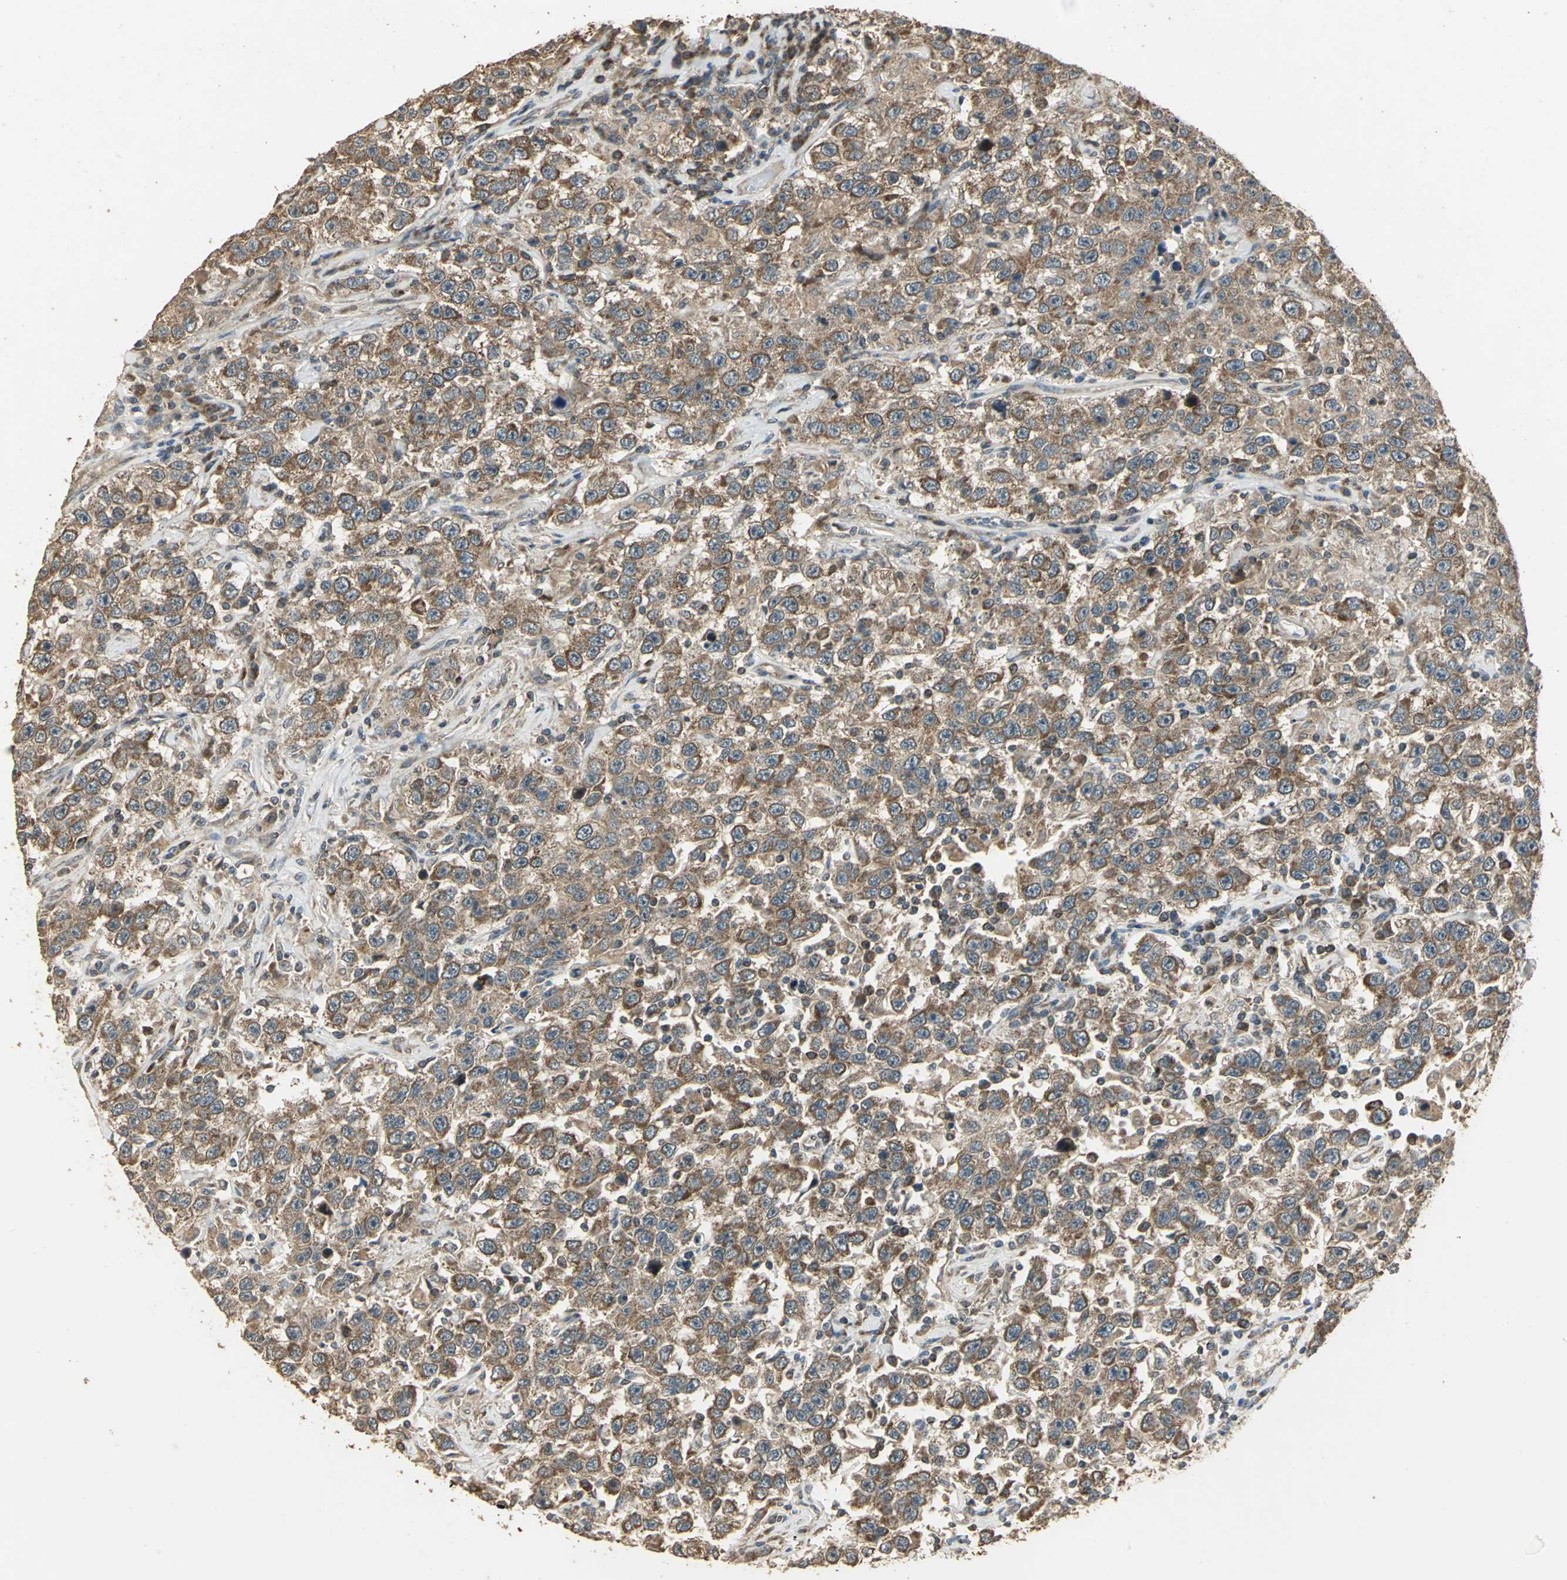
{"staining": {"intensity": "strong", "quantity": ">75%", "location": "cytoplasmic/membranous"}, "tissue": "testis cancer", "cell_type": "Tumor cells", "image_type": "cancer", "snomed": [{"axis": "morphology", "description": "Seminoma, NOS"}, {"axis": "topography", "description": "Testis"}], "caption": "This photomicrograph demonstrates immunohistochemistry (IHC) staining of testis seminoma, with high strong cytoplasmic/membranous staining in about >75% of tumor cells.", "gene": "KANK1", "patient": {"sex": "male", "age": 41}}